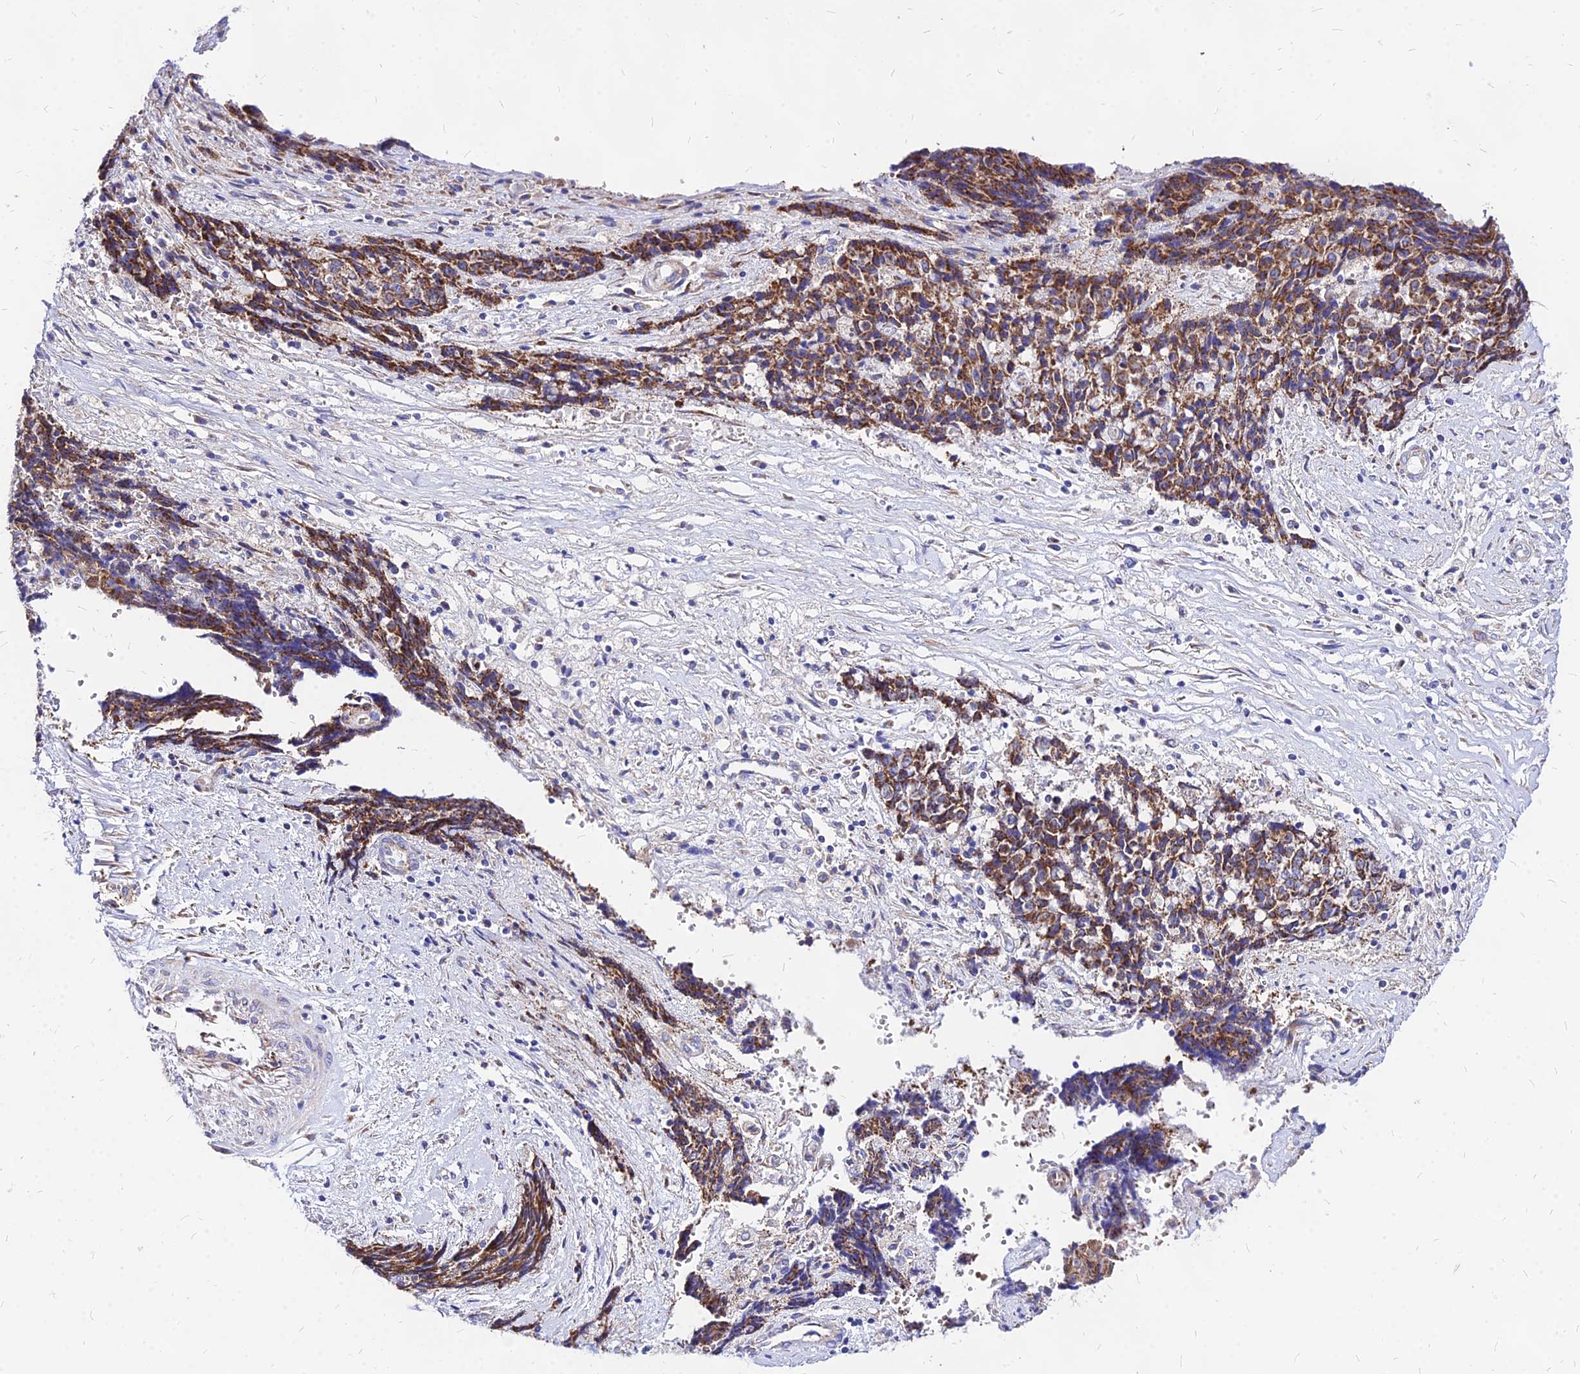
{"staining": {"intensity": "moderate", "quantity": ">75%", "location": "cytoplasmic/membranous"}, "tissue": "ovarian cancer", "cell_type": "Tumor cells", "image_type": "cancer", "snomed": [{"axis": "morphology", "description": "Carcinoma, endometroid"}, {"axis": "topography", "description": "Ovary"}], "caption": "Immunohistochemical staining of ovarian cancer (endometroid carcinoma) shows medium levels of moderate cytoplasmic/membranous positivity in about >75% of tumor cells.", "gene": "MRPL3", "patient": {"sex": "female", "age": 42}}